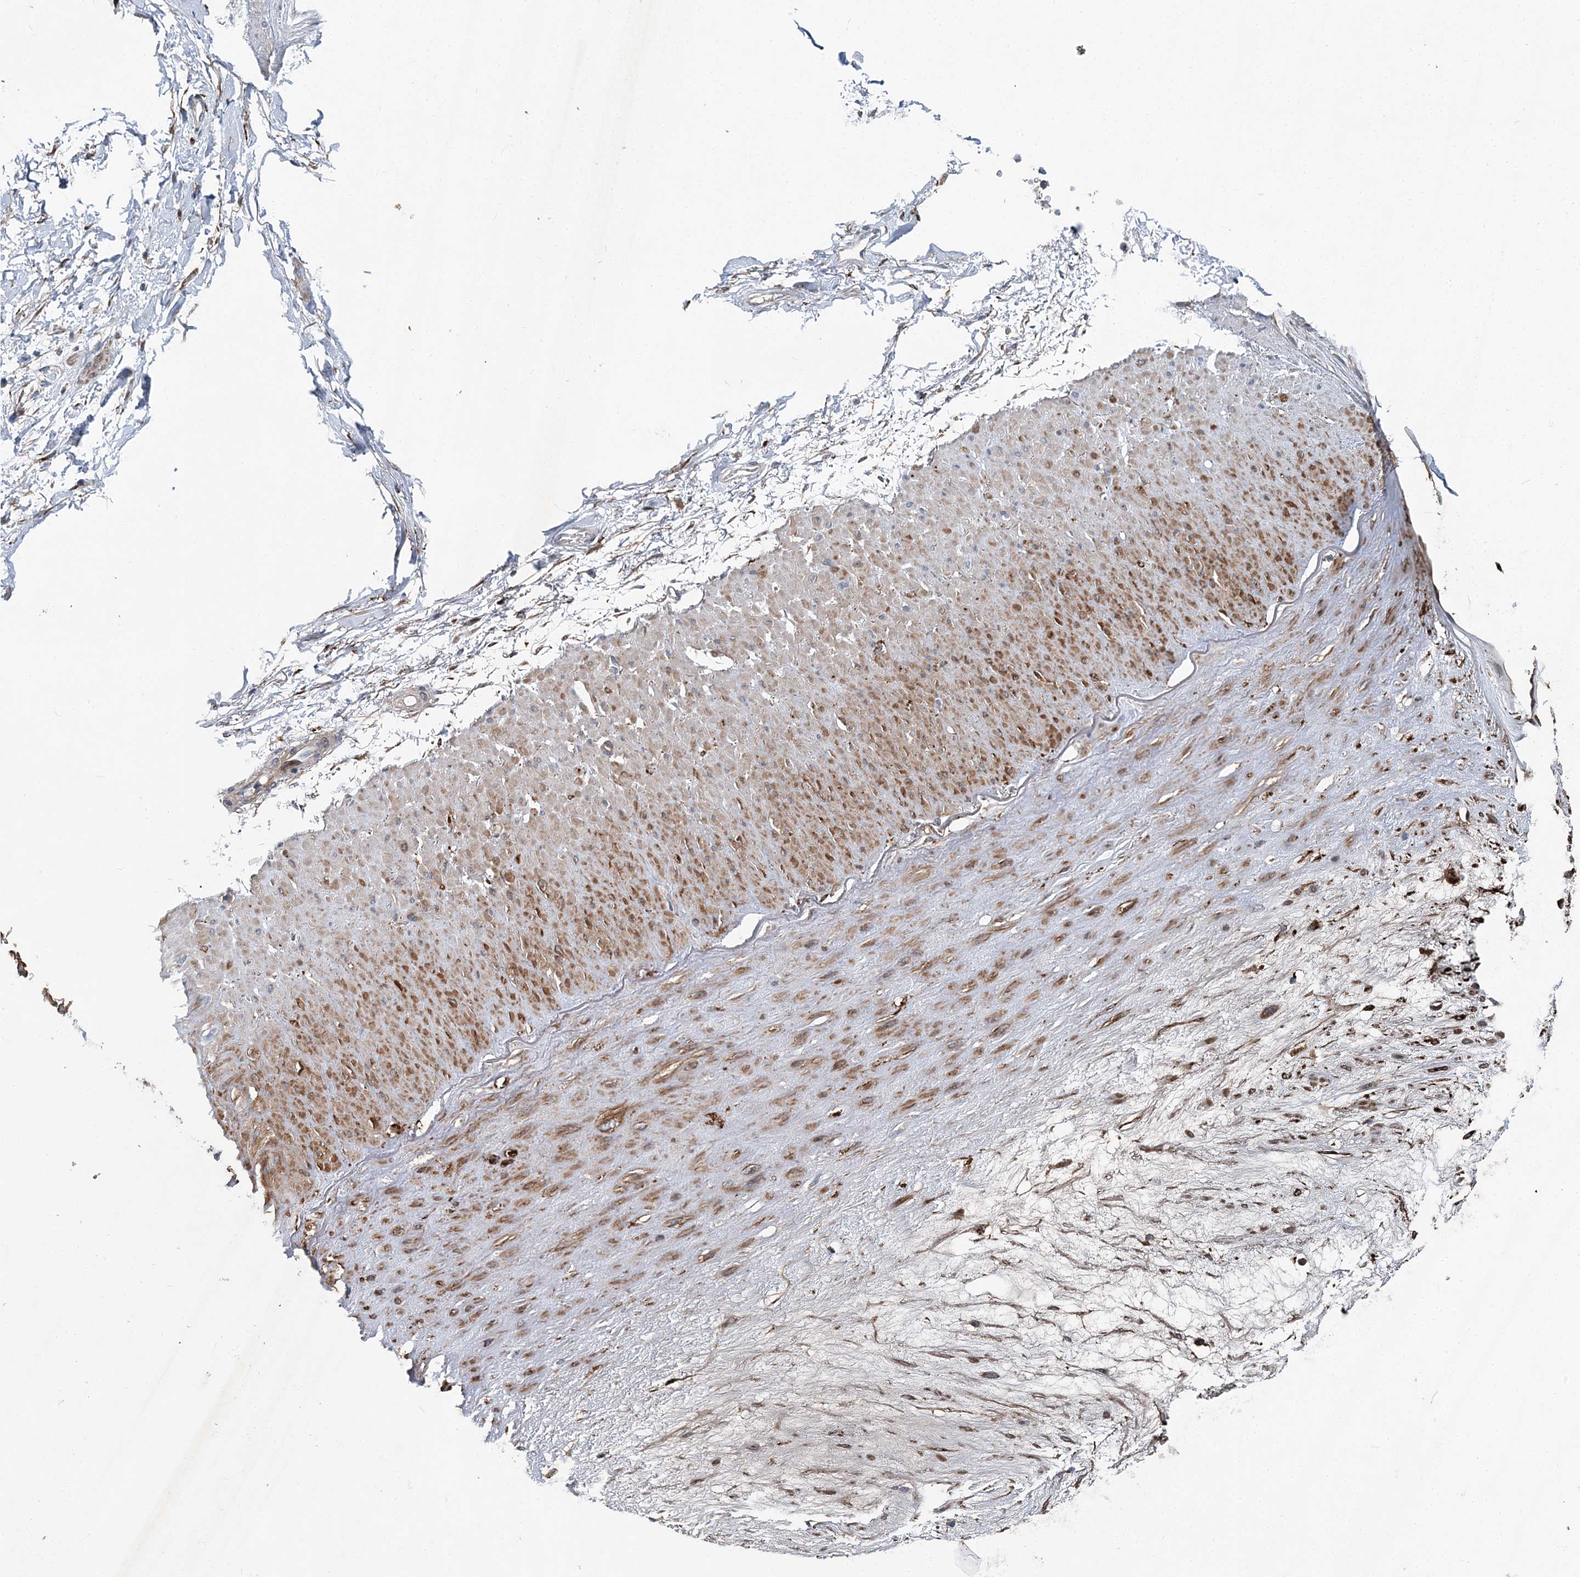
{"staining": {"intensity": "moderate", "quantity": ">75%", "location": "cytoplasmic/membranous"}, "tissue": "adipose tissue", "cell_type": "Adipocytes", "image_type": "normal", "snomed": [{"axis": "morphology", "description": "Normal tissue, NOS"}, {"axis": "topography", "description": "Soft tissue"}], "caption": "A brown stain shows moderate cytoplasmic/membranous staining of a protein in adipocytes of unremarkable human adipose tissue.", "gene": "SPOPL", "patient": {"sex": "male", "age": 72}}